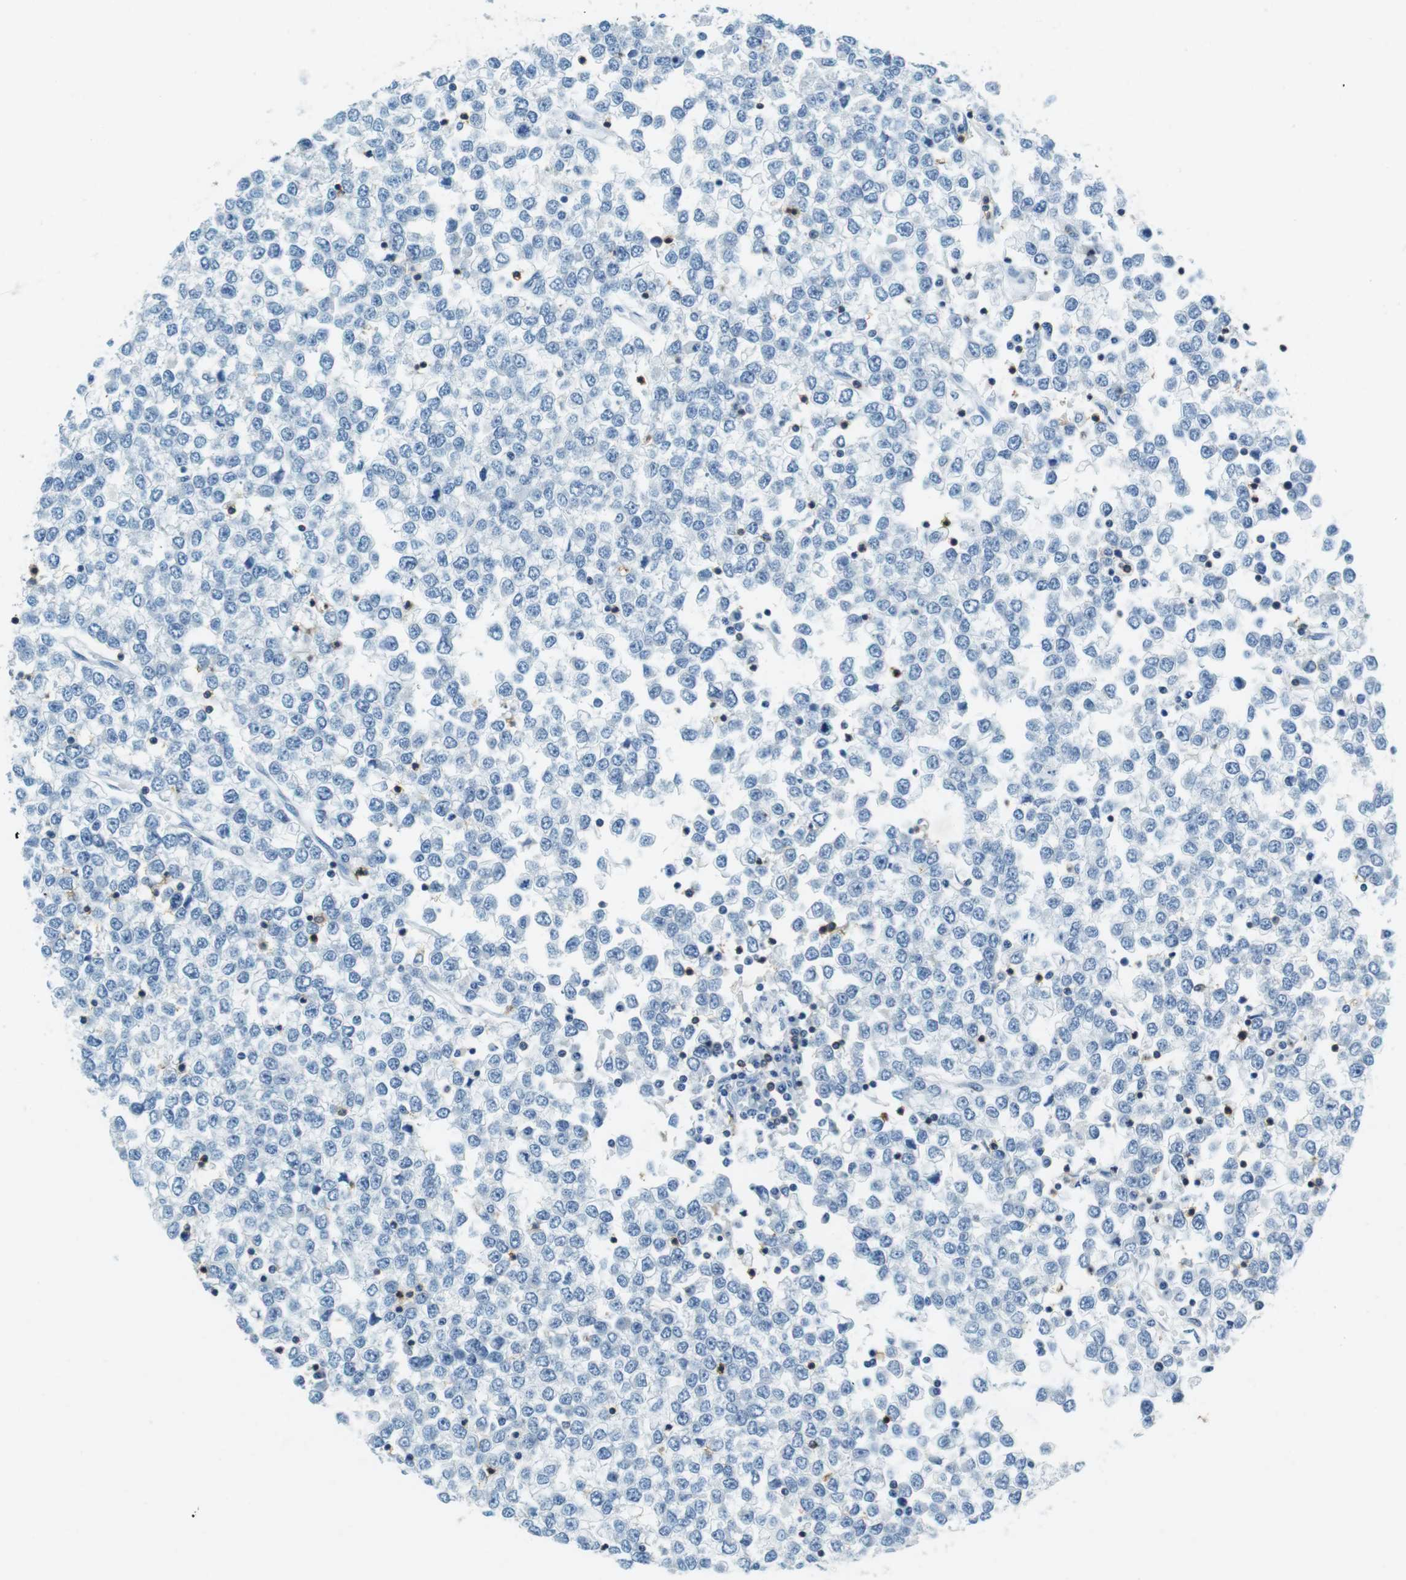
{"staining": {"intensity": "negative", "quantity": "none", "location": "none"}, "tissue": "testis cancer", "cell_type": "Tumor cells", "image_type": "cancer", "snomed": [{"axis": "morphology", "description": "Seminoma, NOS"}, {"axis": "topography", "description": "Testis"}], "caption": "Tumor cells are negative for protein expression in human testis seminoma.", "gene": "LAT", "patient": {"sex": "male", "age": 65}}